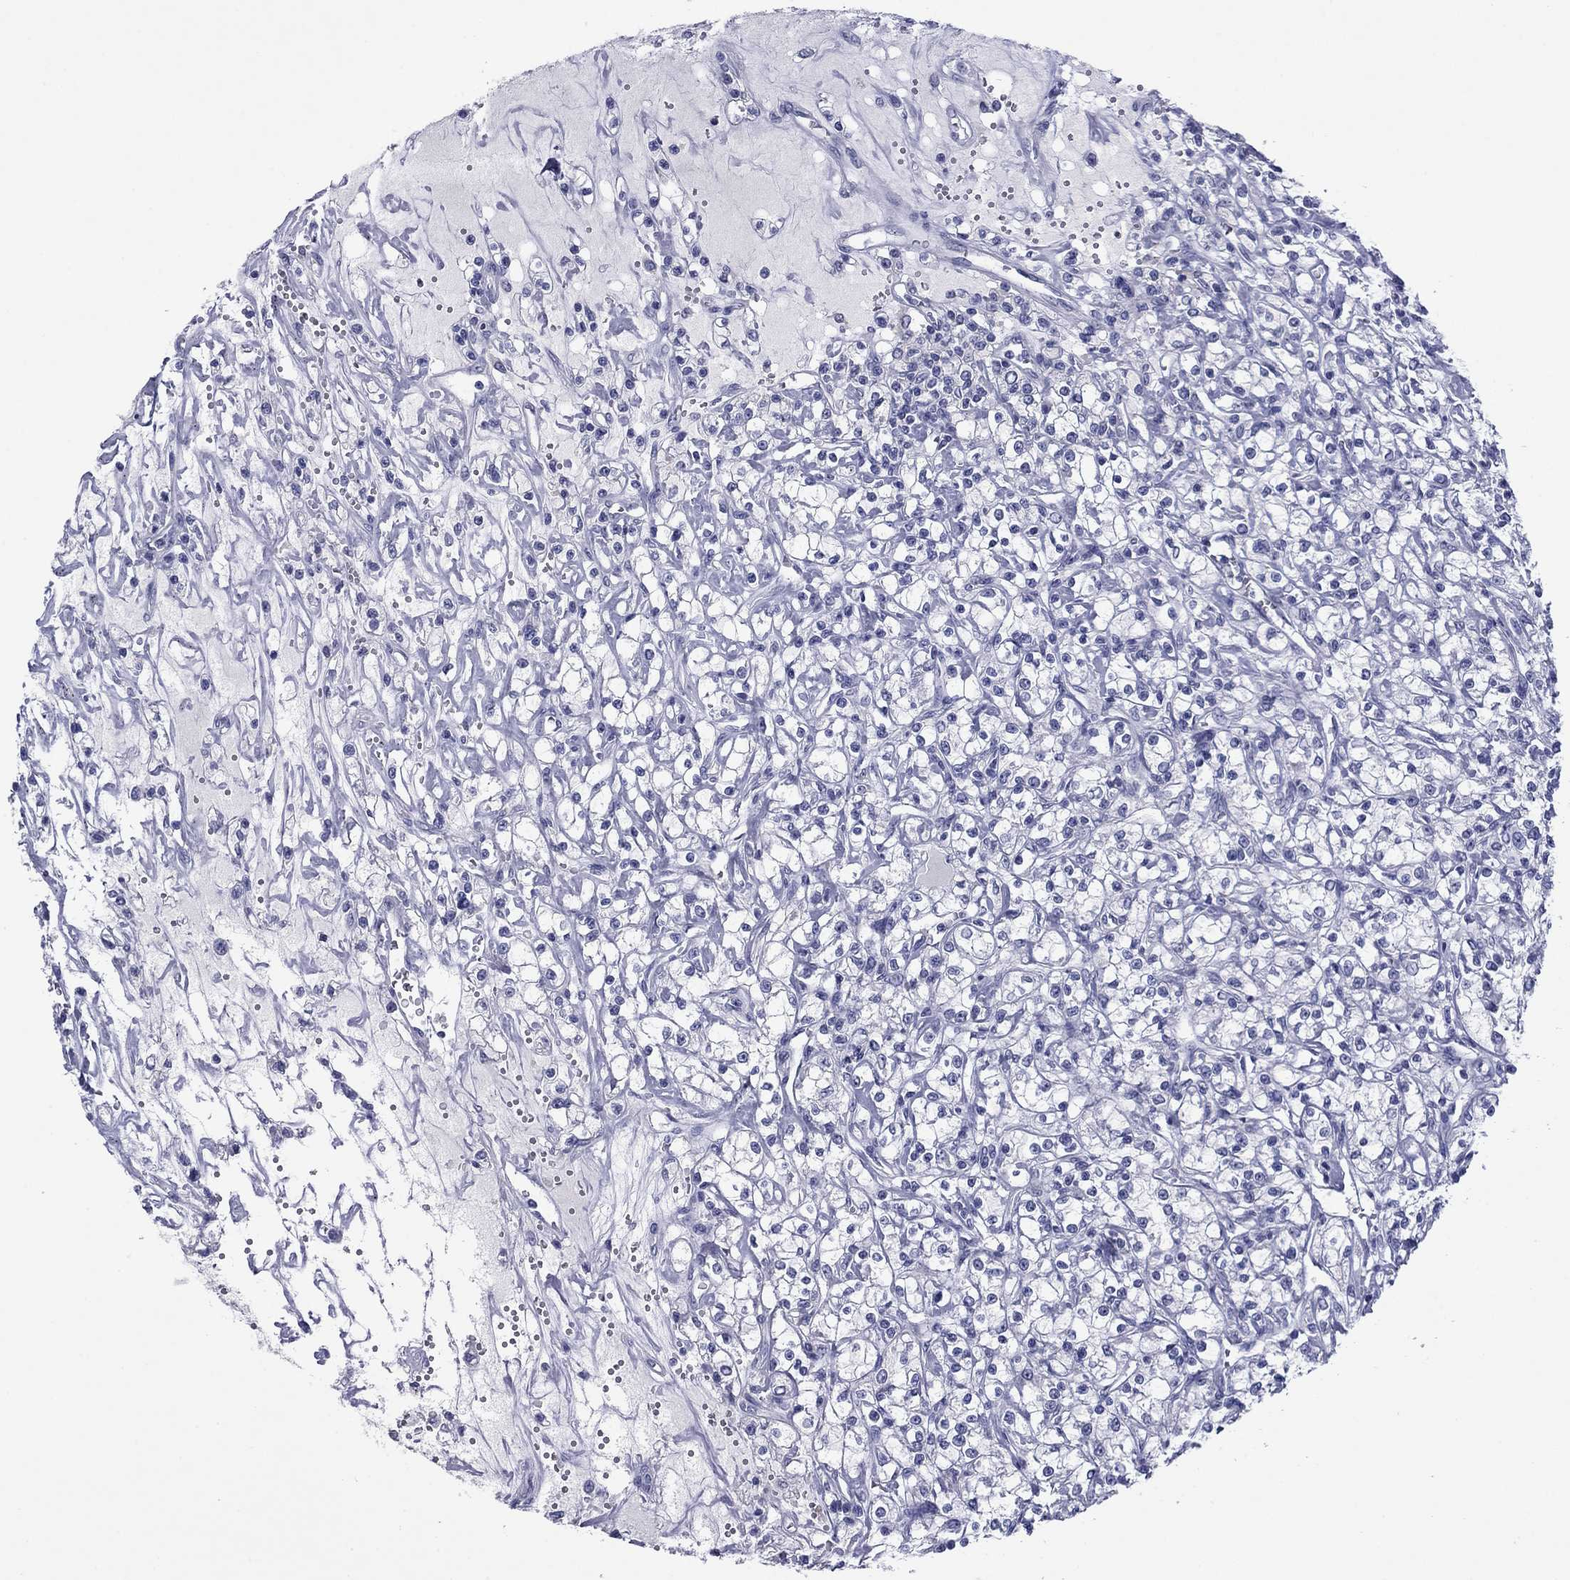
{"staining": {"intensity": "negative", "quantity": "none", "location": "none"}, "tissue": "renal cancer", "cell_type": "Tumor cells", "image_type": "cancer", "snomed": [{"axis": "morphology", "description": "Adenocarcinoma, NOS"}, {"axis": "topography", "description": "Kidney"}], "caption": "Immunohistochemistry (IHC) histopathology image of human renal cancer stained for a protein (brown), which reveals no positivity in tumor cells.", "gene": "HAO1", "patient": {"sex": "female", "age": 59}}